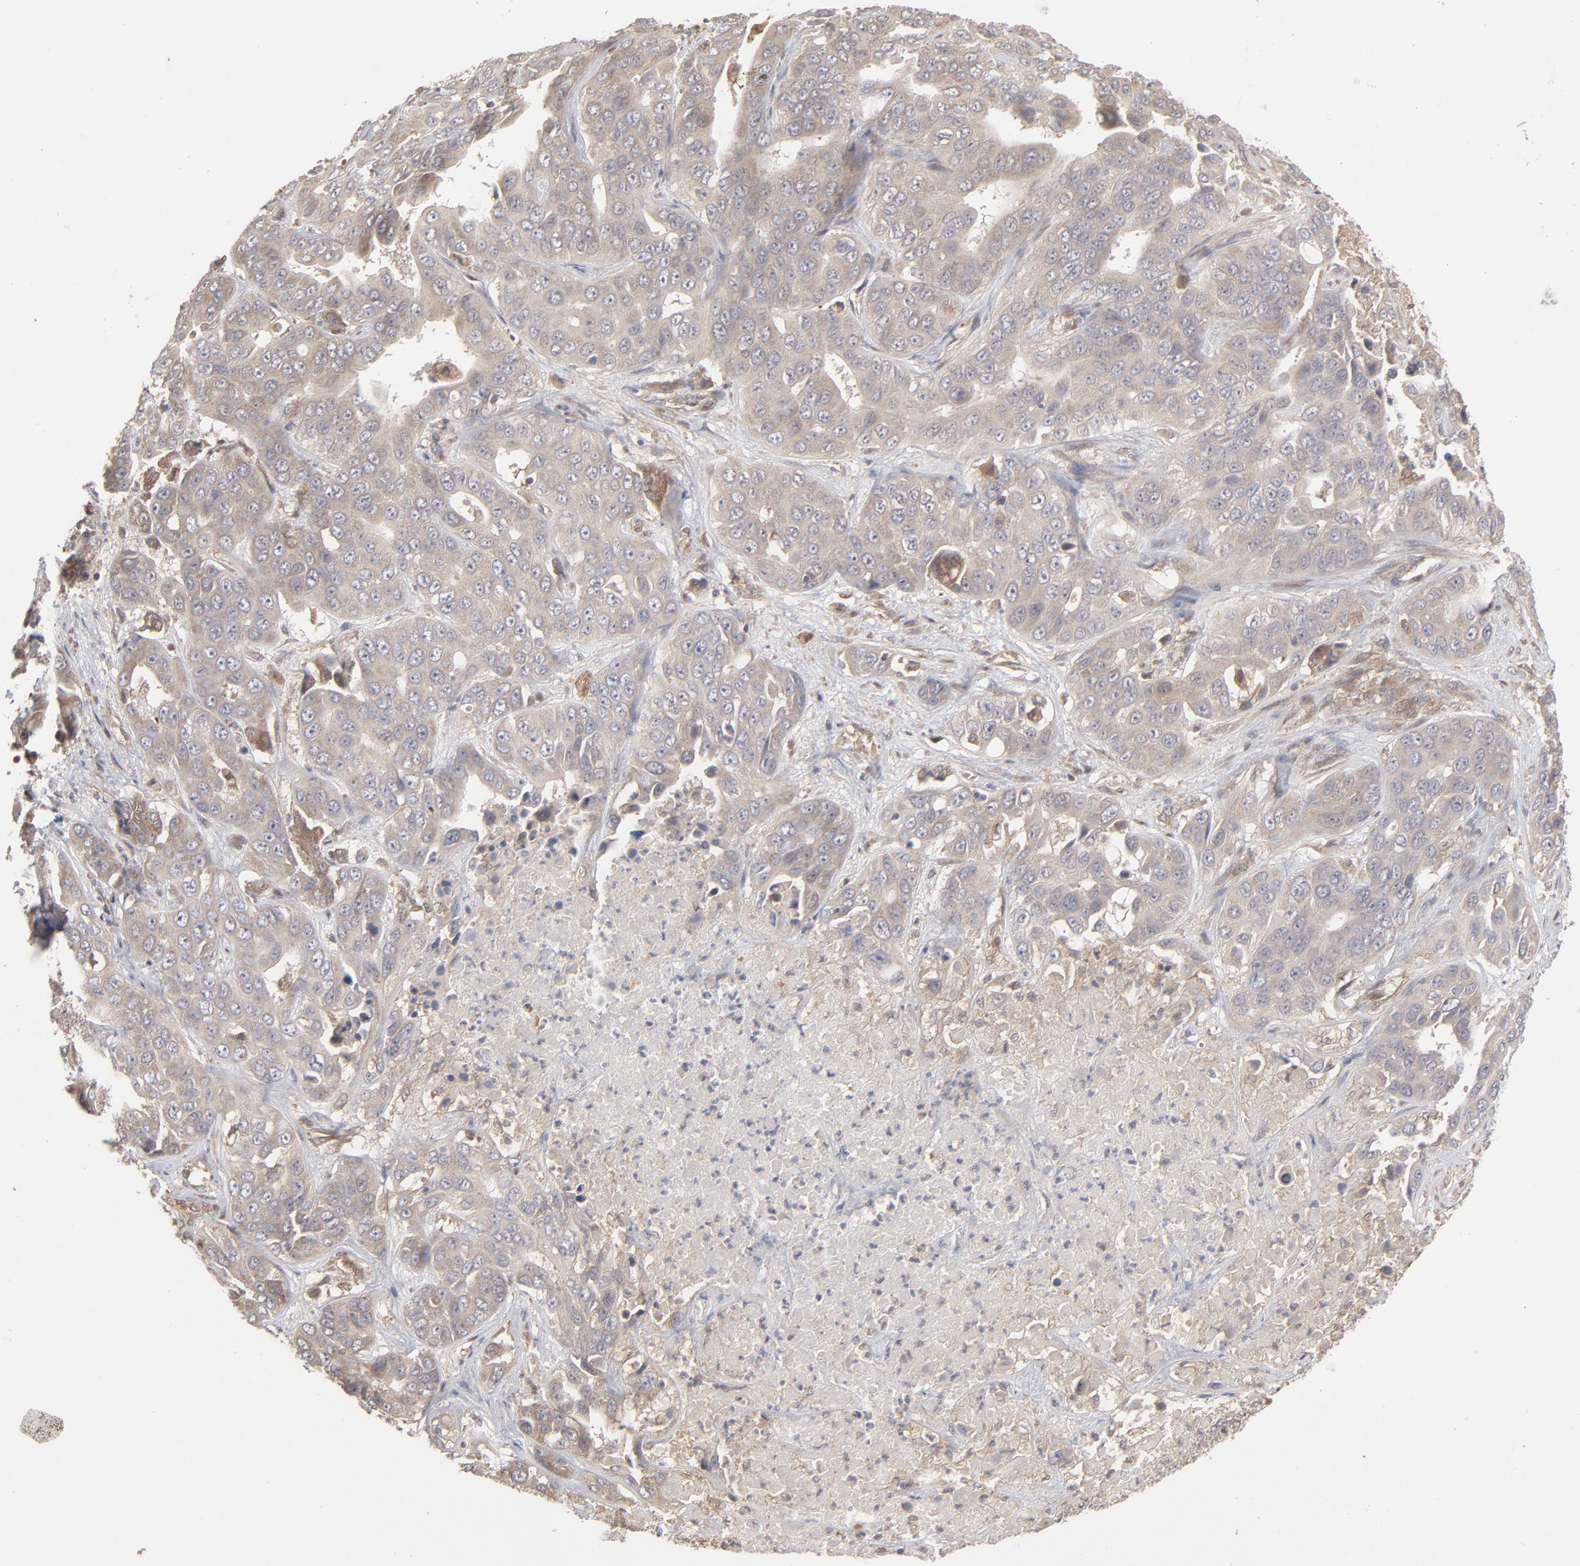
{"staining": {"intensity": "weak", "quantity": ">75%", "location": "cytoplasmic/membranous"}, "tissue": "liver cancer", "cell_type": "Tumor cells", "image_type": "cancer", "snomed": [{"axis": "morphology", "description": "Cholangiocarcinoma"}, {"axis": "topography", "description": "Liver"}], "caption": "IHC photomicrograph of human liver cancer (cholangiocarcinoma) stained for a protein (brown), which reveals low levels of weak cytoplasmic/membranous expression in approximately >75% of tumor cells.", "gene": "SCFD1", "patient": {"sex": "female", "age": 52}}